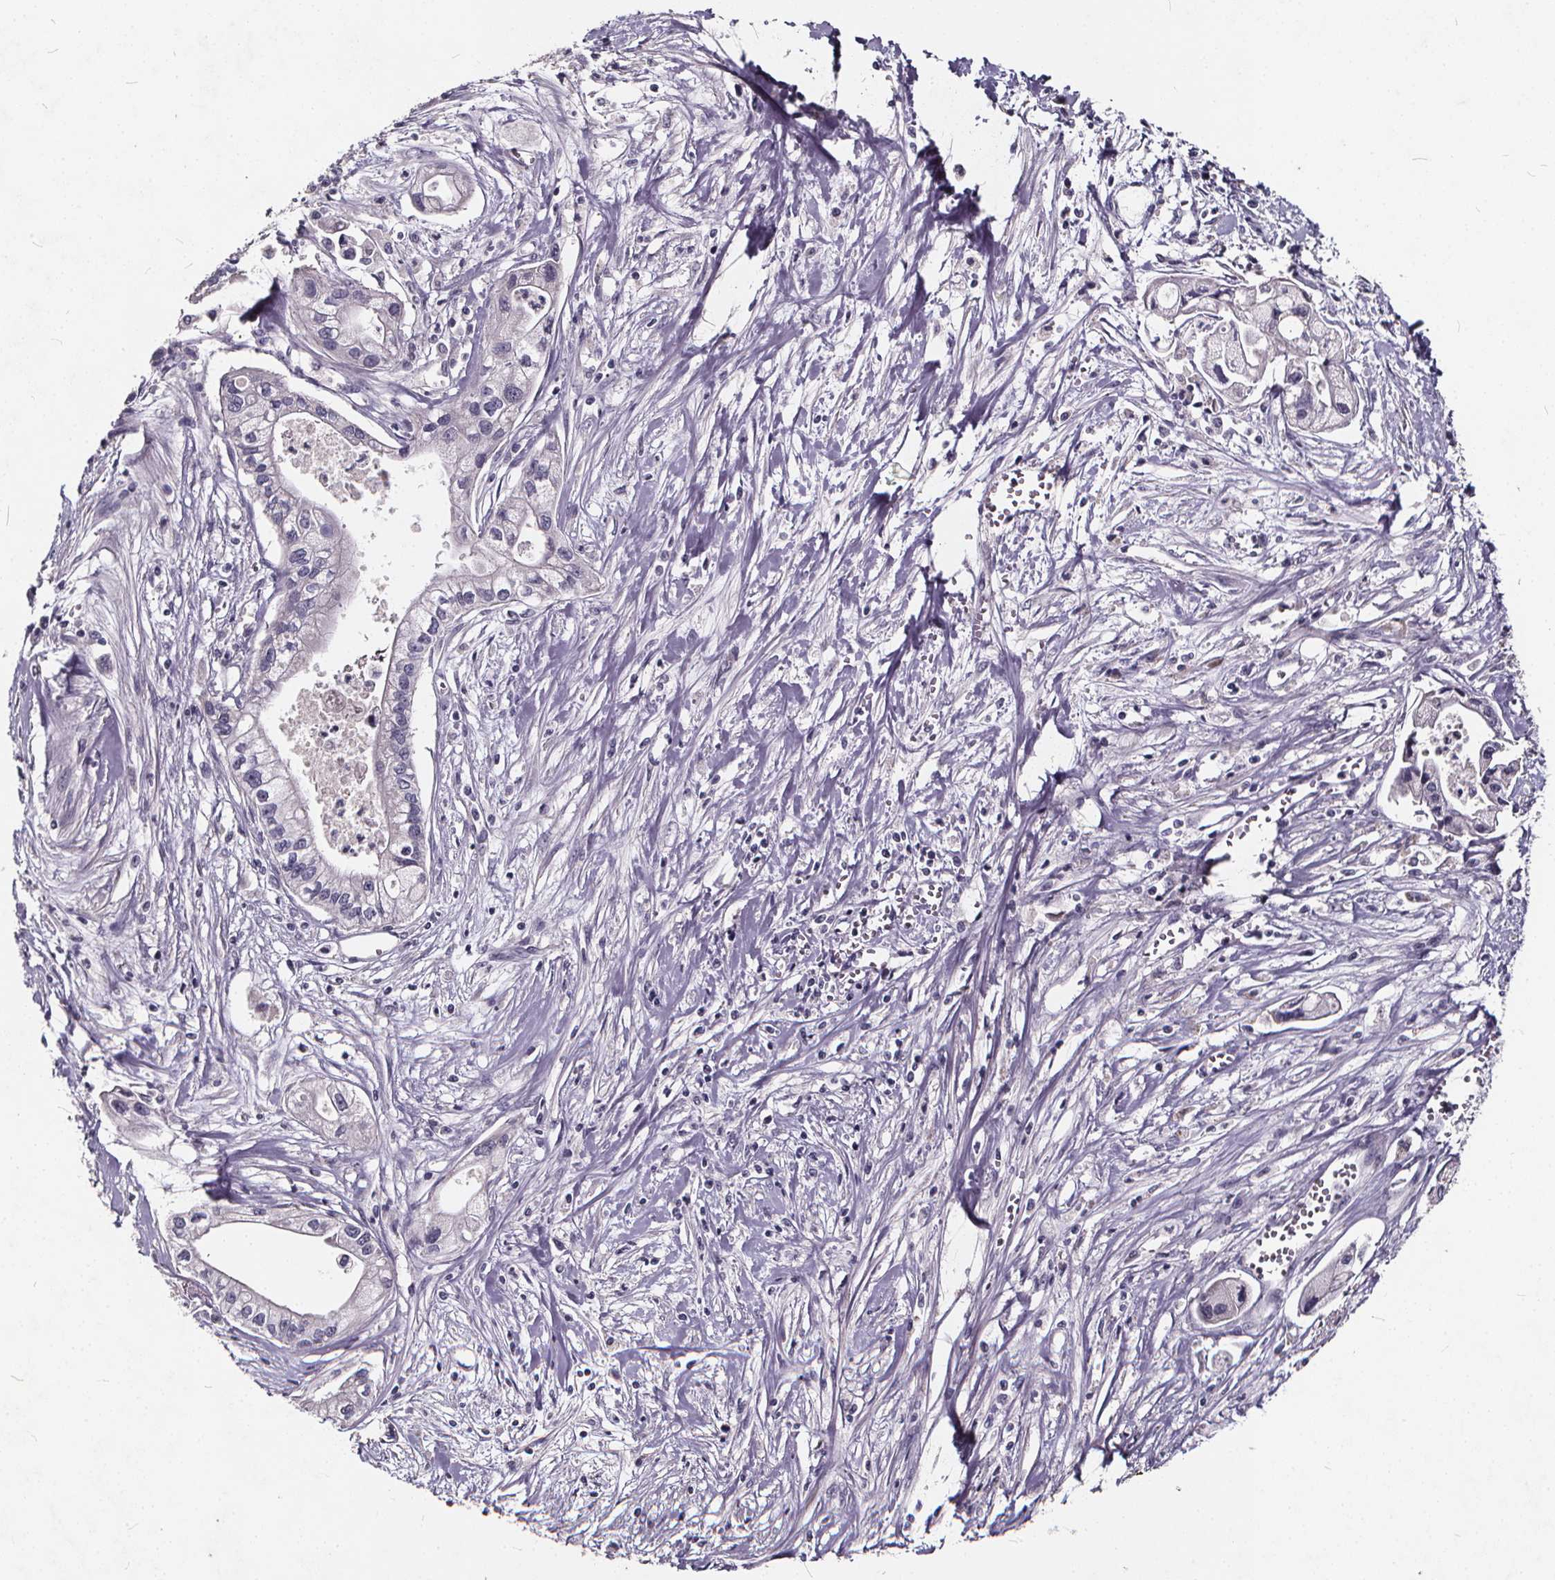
{"staining": {"intensity": "negative", "quantity": "none", "location": "none"}, "tissue": "pancreatic cancer", "cell_type": "Tumor cells", "image_type": "cancer", "snomed": [{"axis": "morphology", "description": "Adenocarcinoma, NOS"}, {"axis": "topography", "description": "Pancreas"}], "caption": "The photomicrograph demonstrates no staining of tumor cells in adenocarcinoma (pancreatic).", "gene": "TSPAN14", "patient": {"sex": "male", "age": 70}}